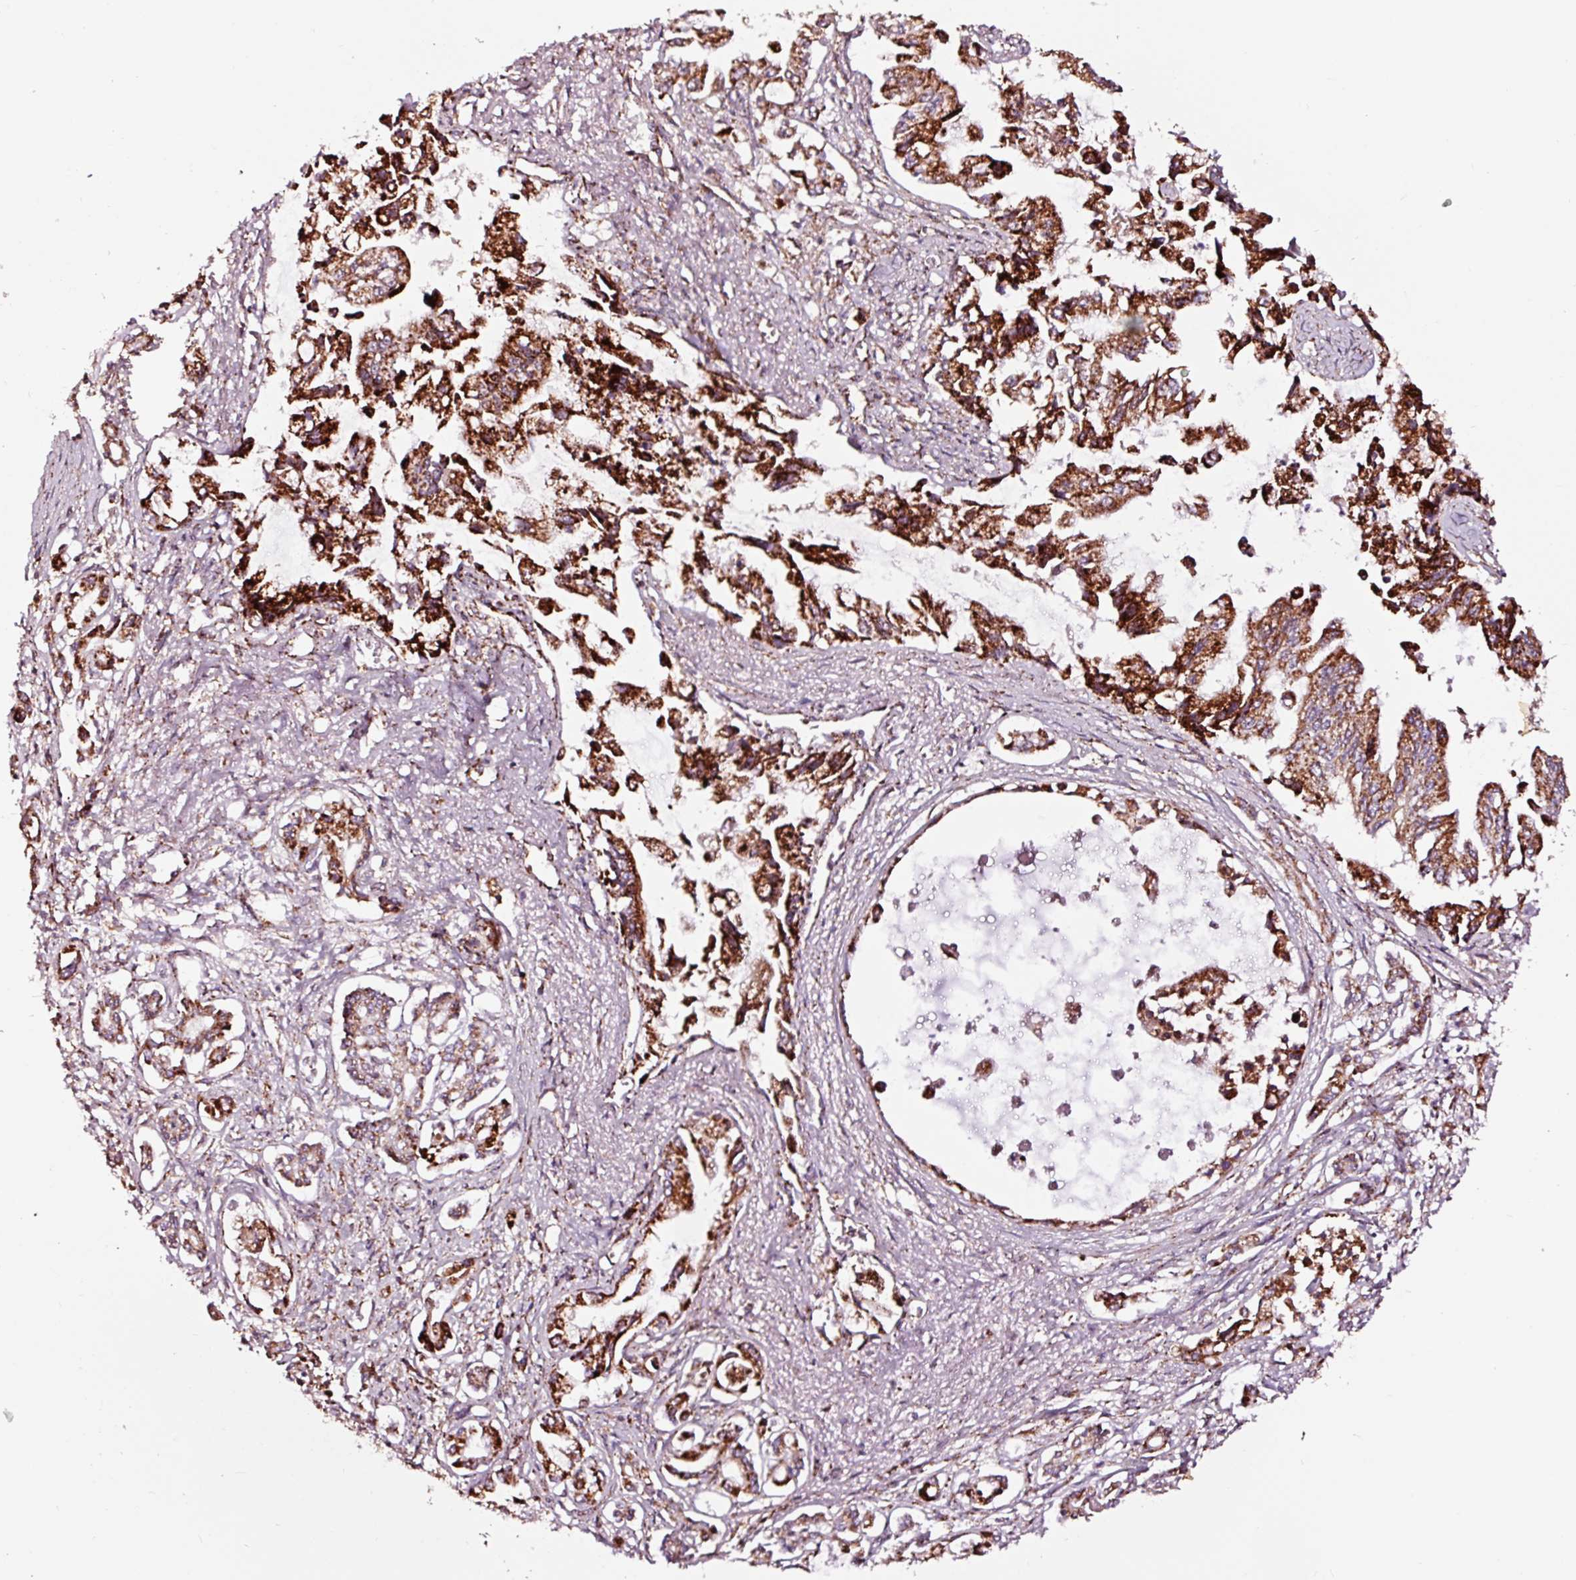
{"staining": {"intensity": "strong", "quantity": ">75%", "location": "cytoplasmic/membranous"}, "tissue": "pancreatic cancer", "cell_type": "Tumor cells", "image_type": "cancer", "snomed": [{"axis": "morphology", "description": "Adenocarcinoma, NOS"}, {"axis": "topography", "description": "Pancreas"}], "caption": "Protein staining demonstrates strong cytoplasmic/membranous positivity in about >75% of tumor cells in pancreatic cancer. The staining is performed using DAB brown chromogen to label protein expression. The nuclei are counter-stained blue using hematoxylin.", "gene": "TPM1", "patient": {"sex": "male", "age": 84}}